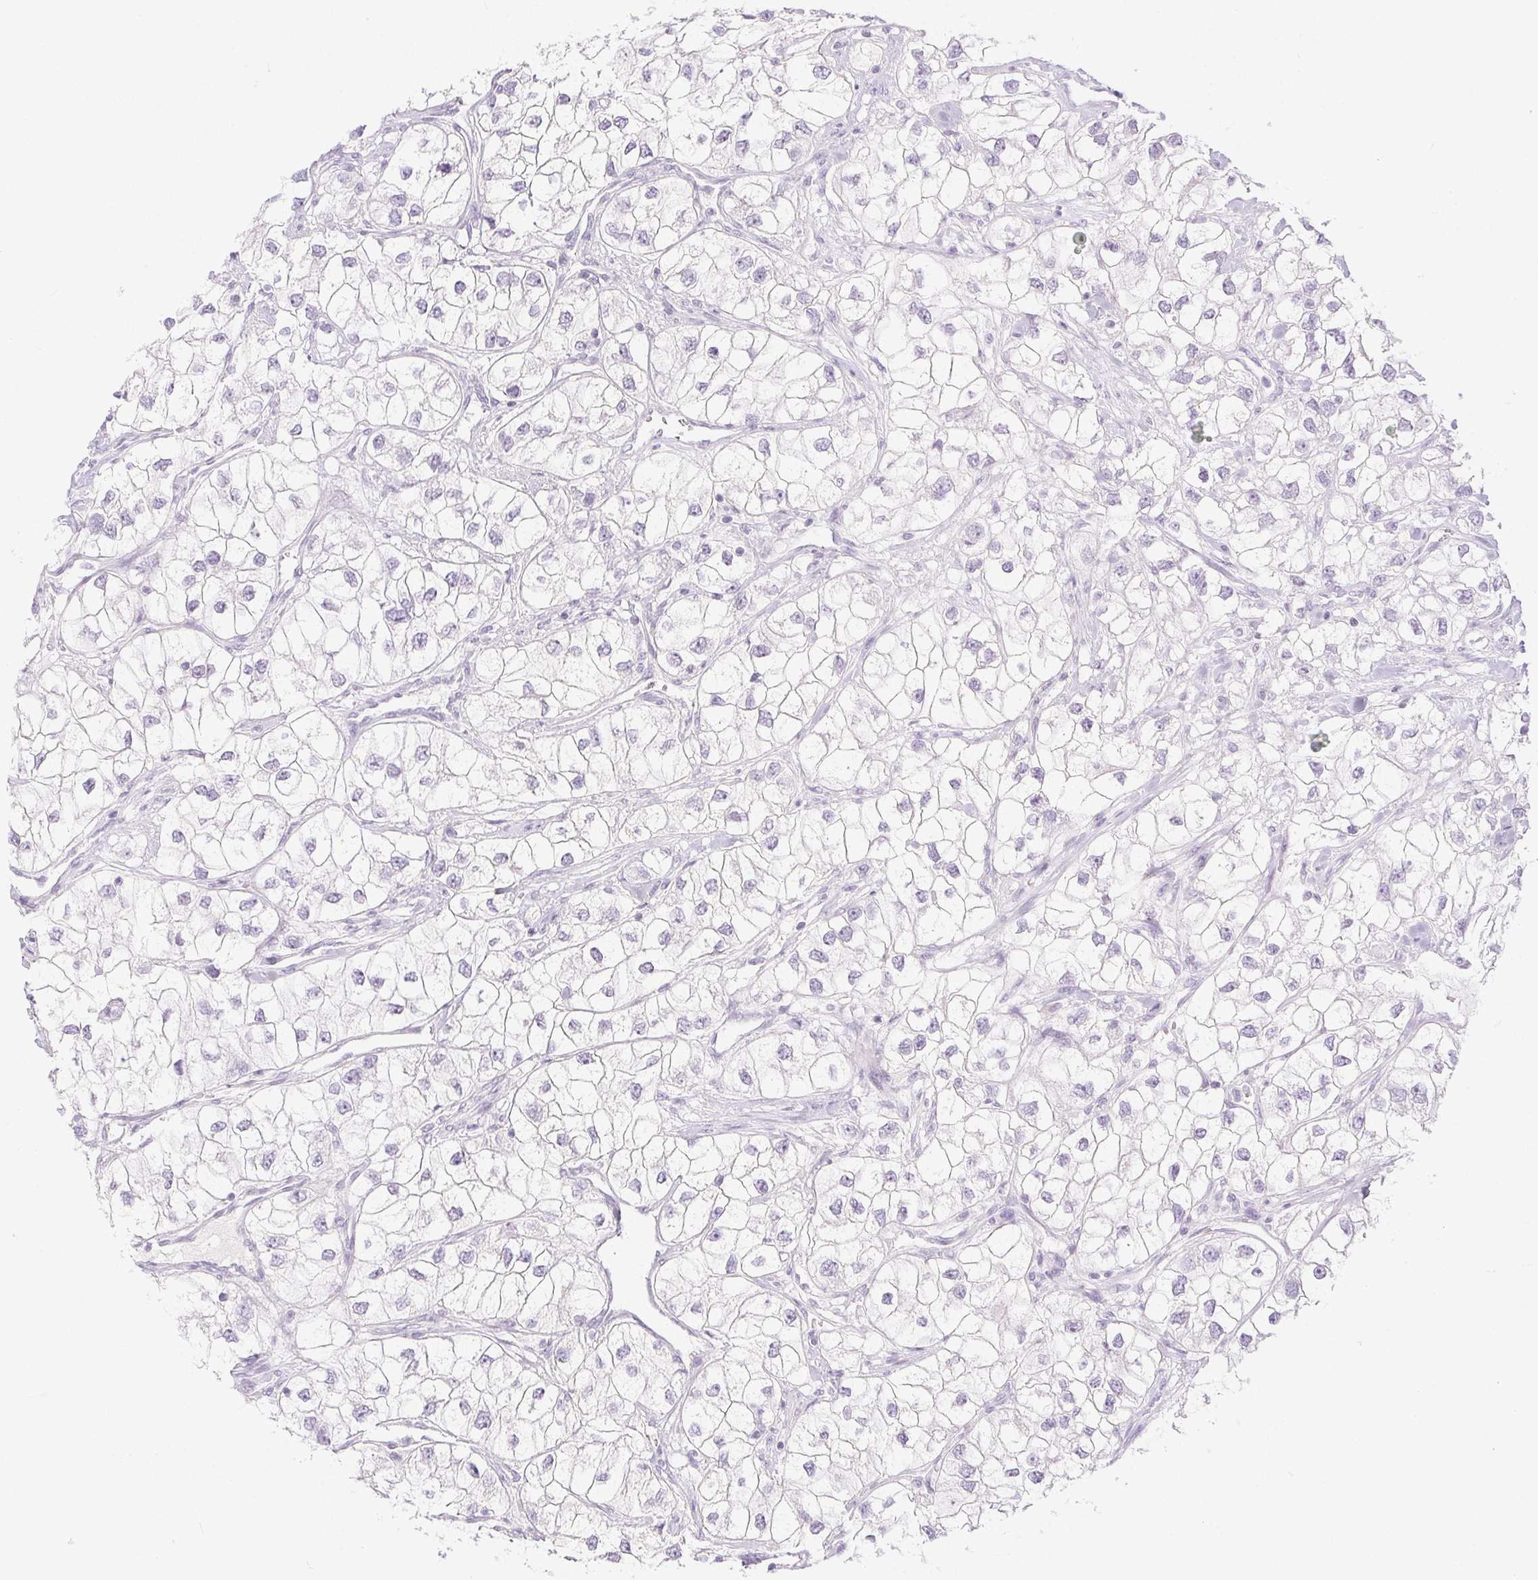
{"staining": {"intensity": "negative", "quantity": "none", "location": "none"}, "tissue": "renal cancer", "cell_type": "Tumor cells", "image_type": "cancer", "snomed": [{"axis": "morphology", "description": "Adenocarcinoma, NOS"}, {"axis": "topography", "description": "Kidney"}], "caption": "The immunohistochemistry (IHC) photomicrograph has no significant positivity in tumor cells of adenocarcinoma (renal) tissue.", "gene": "PI3", "patient": {"sex": "male", "age": 59}}